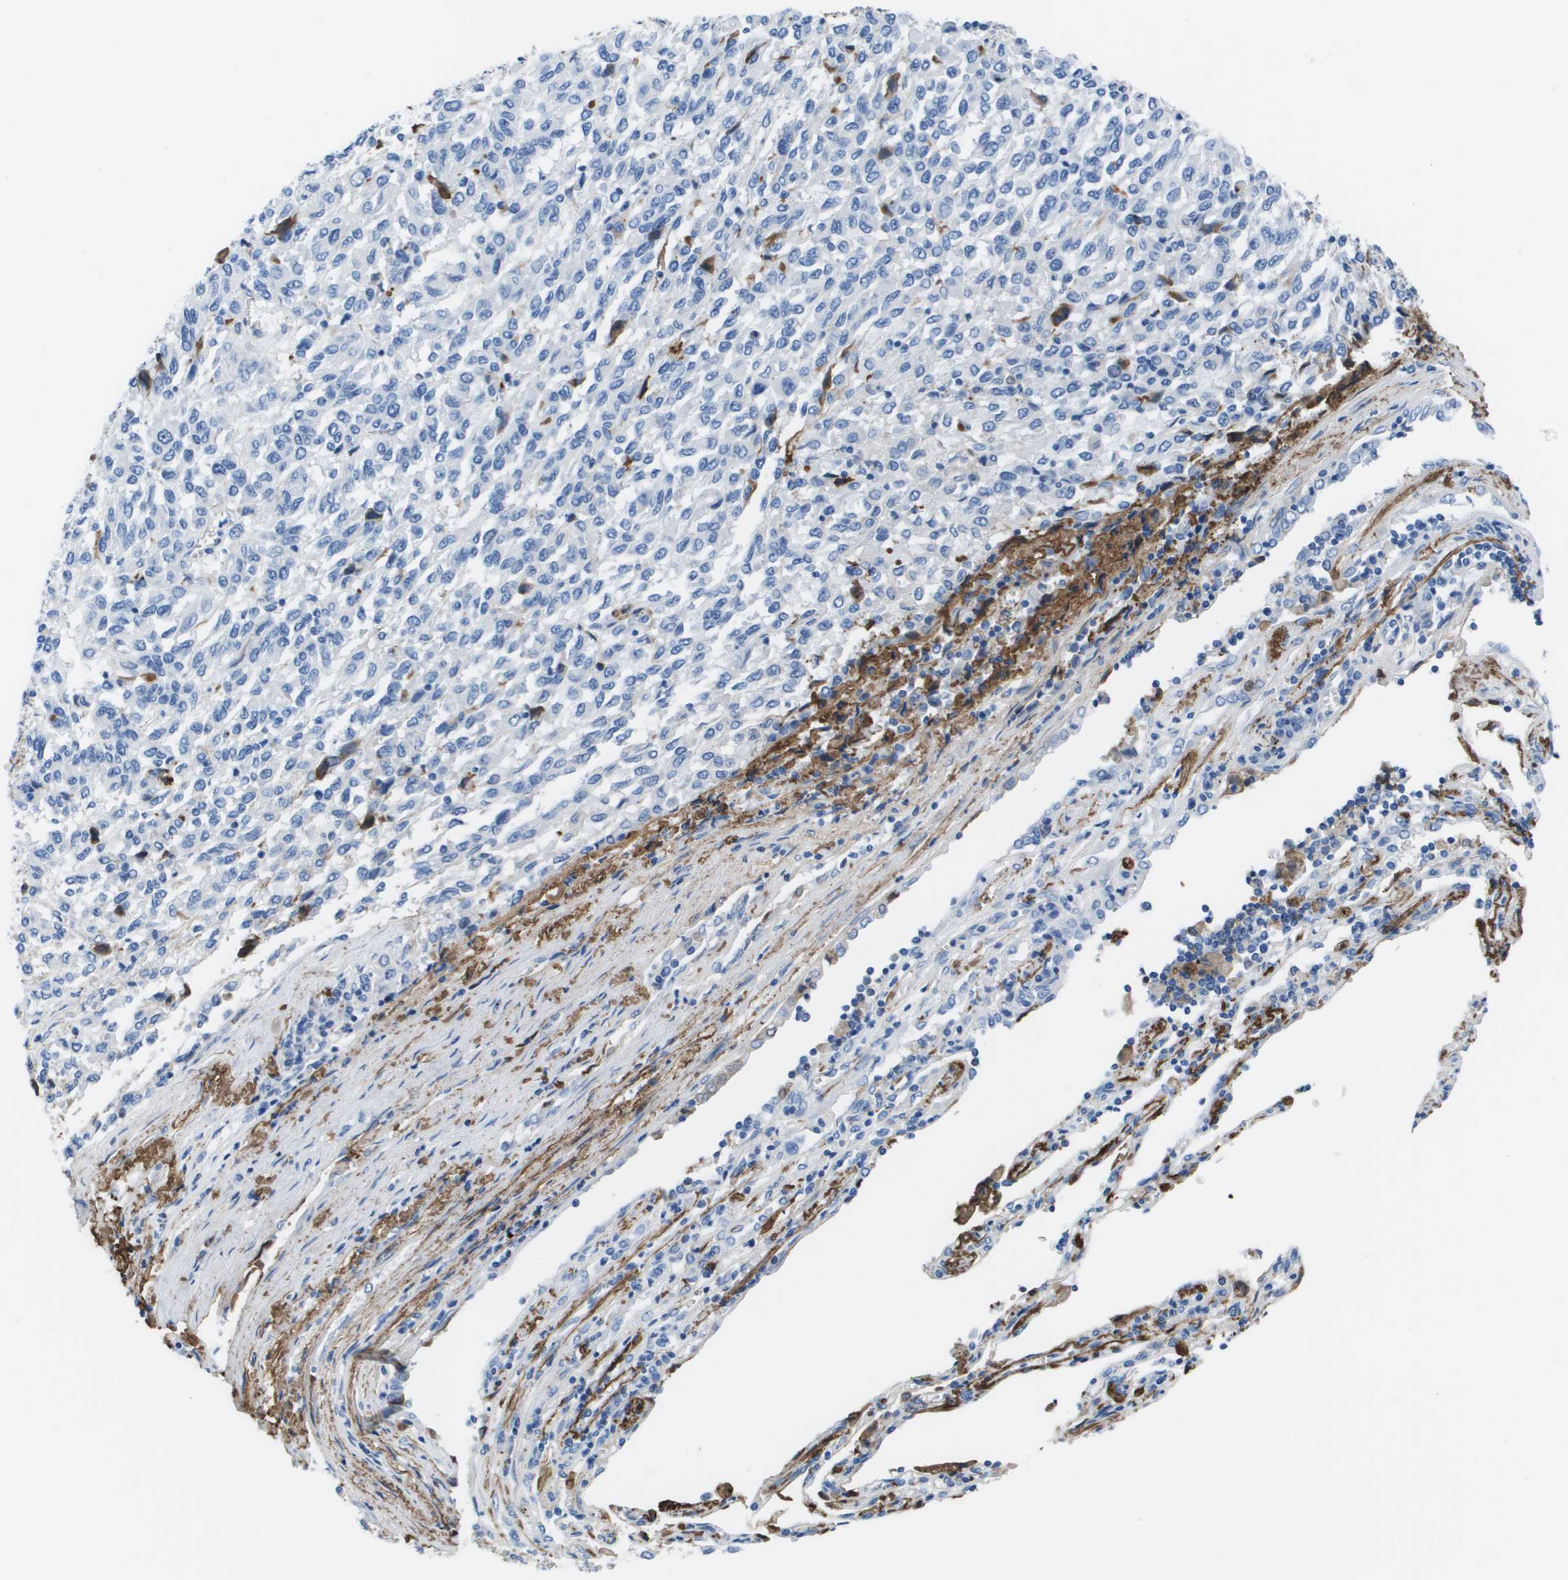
{"staining": {"intensity": "negative", "quantity": "none", "location": "none"}, "tissue": "melanoma", "cell_type": "Tumor cells", "image_type": "cancer", "snomed": [{"axis": "morphology", "description": "Malignant melanoma, Metastatic site"}, {"axis": "topography", "description": "Lung"}], "caption": "Tumor cells show no significant staining in malignant melanoma (metastatic site). The staining was performed using DAB to visualize the protein expression in brown, while the nuclei were stained in blue with hematoxylin (Magnification: 20x).", "gene": "VTN", "patient": {"sex": "male", "age": 64}}